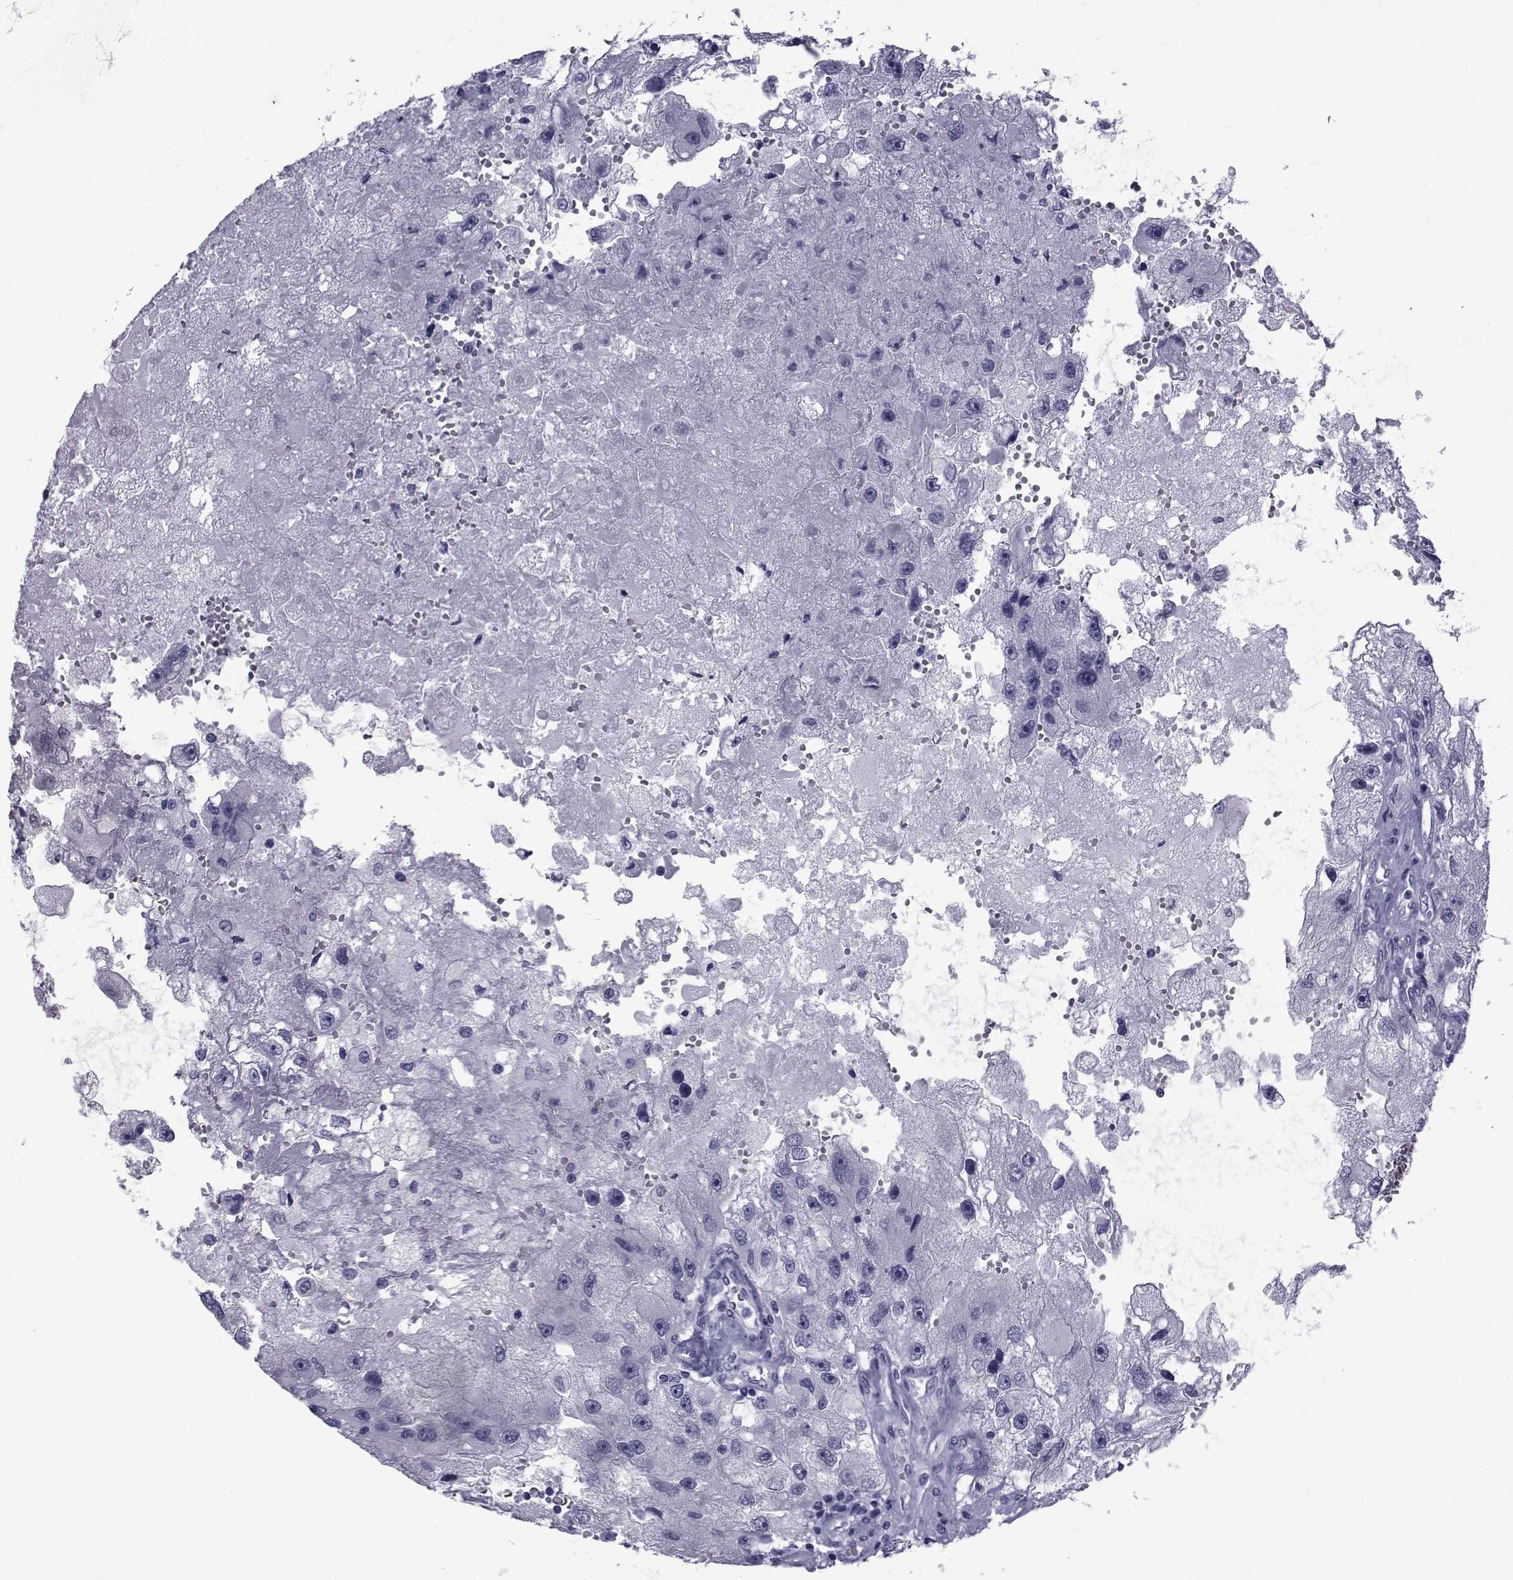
{"staining": {"intensity": "negative", "quantity": "none", "location": "none"}, "tissue": "renal cancer", "cell_type": "Tumor cells", "image_type": "cancer", "snomed": [{"axis": "morphology", "description": "Adenocarcinoma, NOS"}, {"axis": "topography", "description": "Kidney"}], "caption": "DAB immunohistochemical staining of renal cancer (adenocarcinoma) shows no significant positivity in tumor cells.", "gene": "PDE6H", "patient": {"sex": "male", "age": 63}}